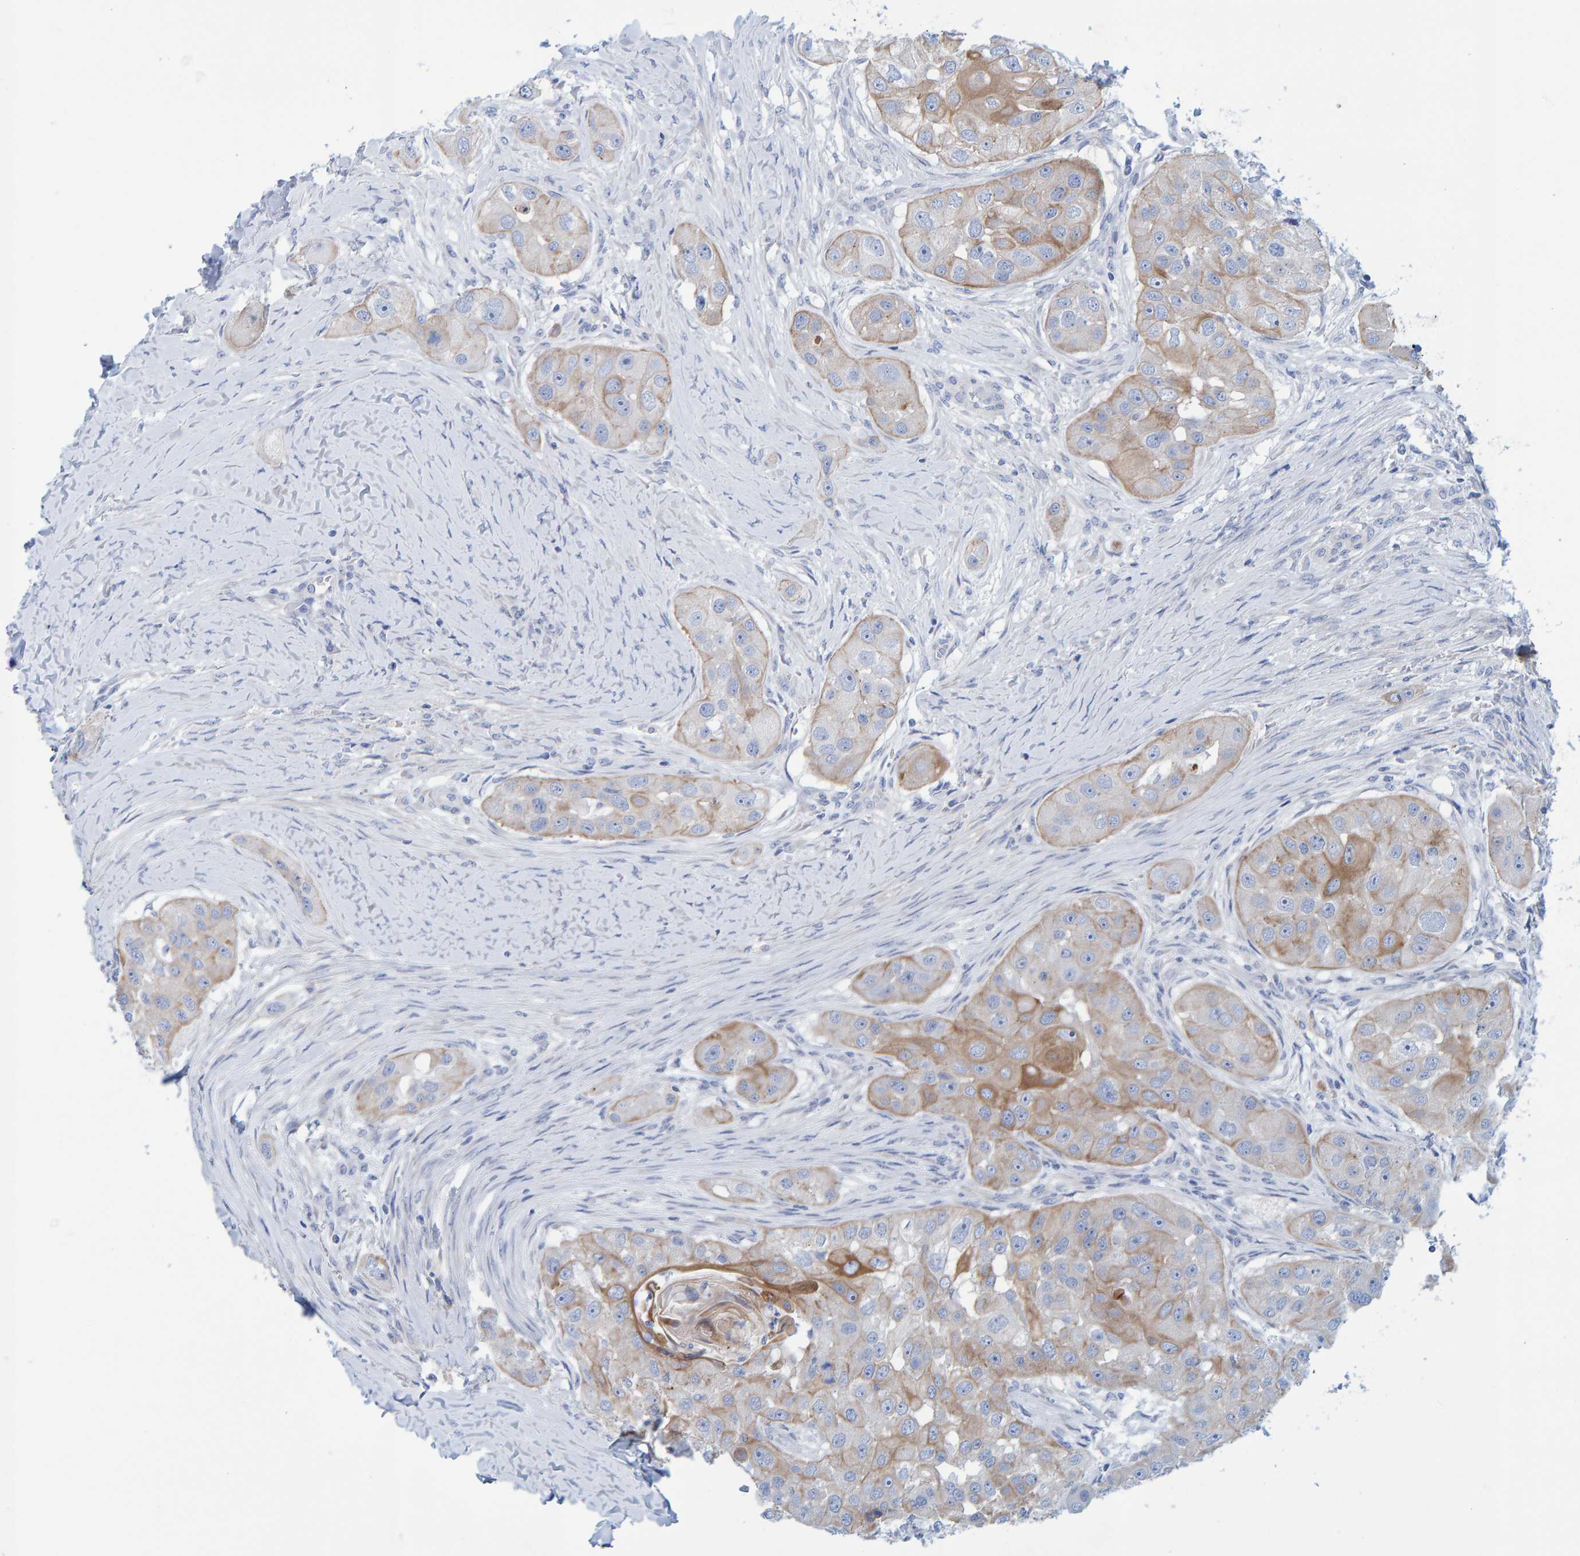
{"staining": {"intensity": "moderate", "quantity": "25%-75%", "location": "cytoplasmic/membranous"}, "tissue": "head and neck cancer", "cell_type": "Tumor cells", "image_type": "cancer", "snomed": [{"axis": "morphology", "description": "Normal tissue, NOS"}, {"axis": "morphology", "description": "Squamous cell carcinoma, NOS"}, {"axis": "topography", "description": "Skeletal muscle"}, {"axis": "topography", "description": "Head-Neck"}], "caption": "IHC micrograph of head and neck cancer stained for a protein (brown), which exhibits medium levels of moderate cytoplasmic/membranous expression in approximately 25%-75% of tumor cells.", "gene": "JAKMIP3", "patient": {"sex": "male", "age": 51}}